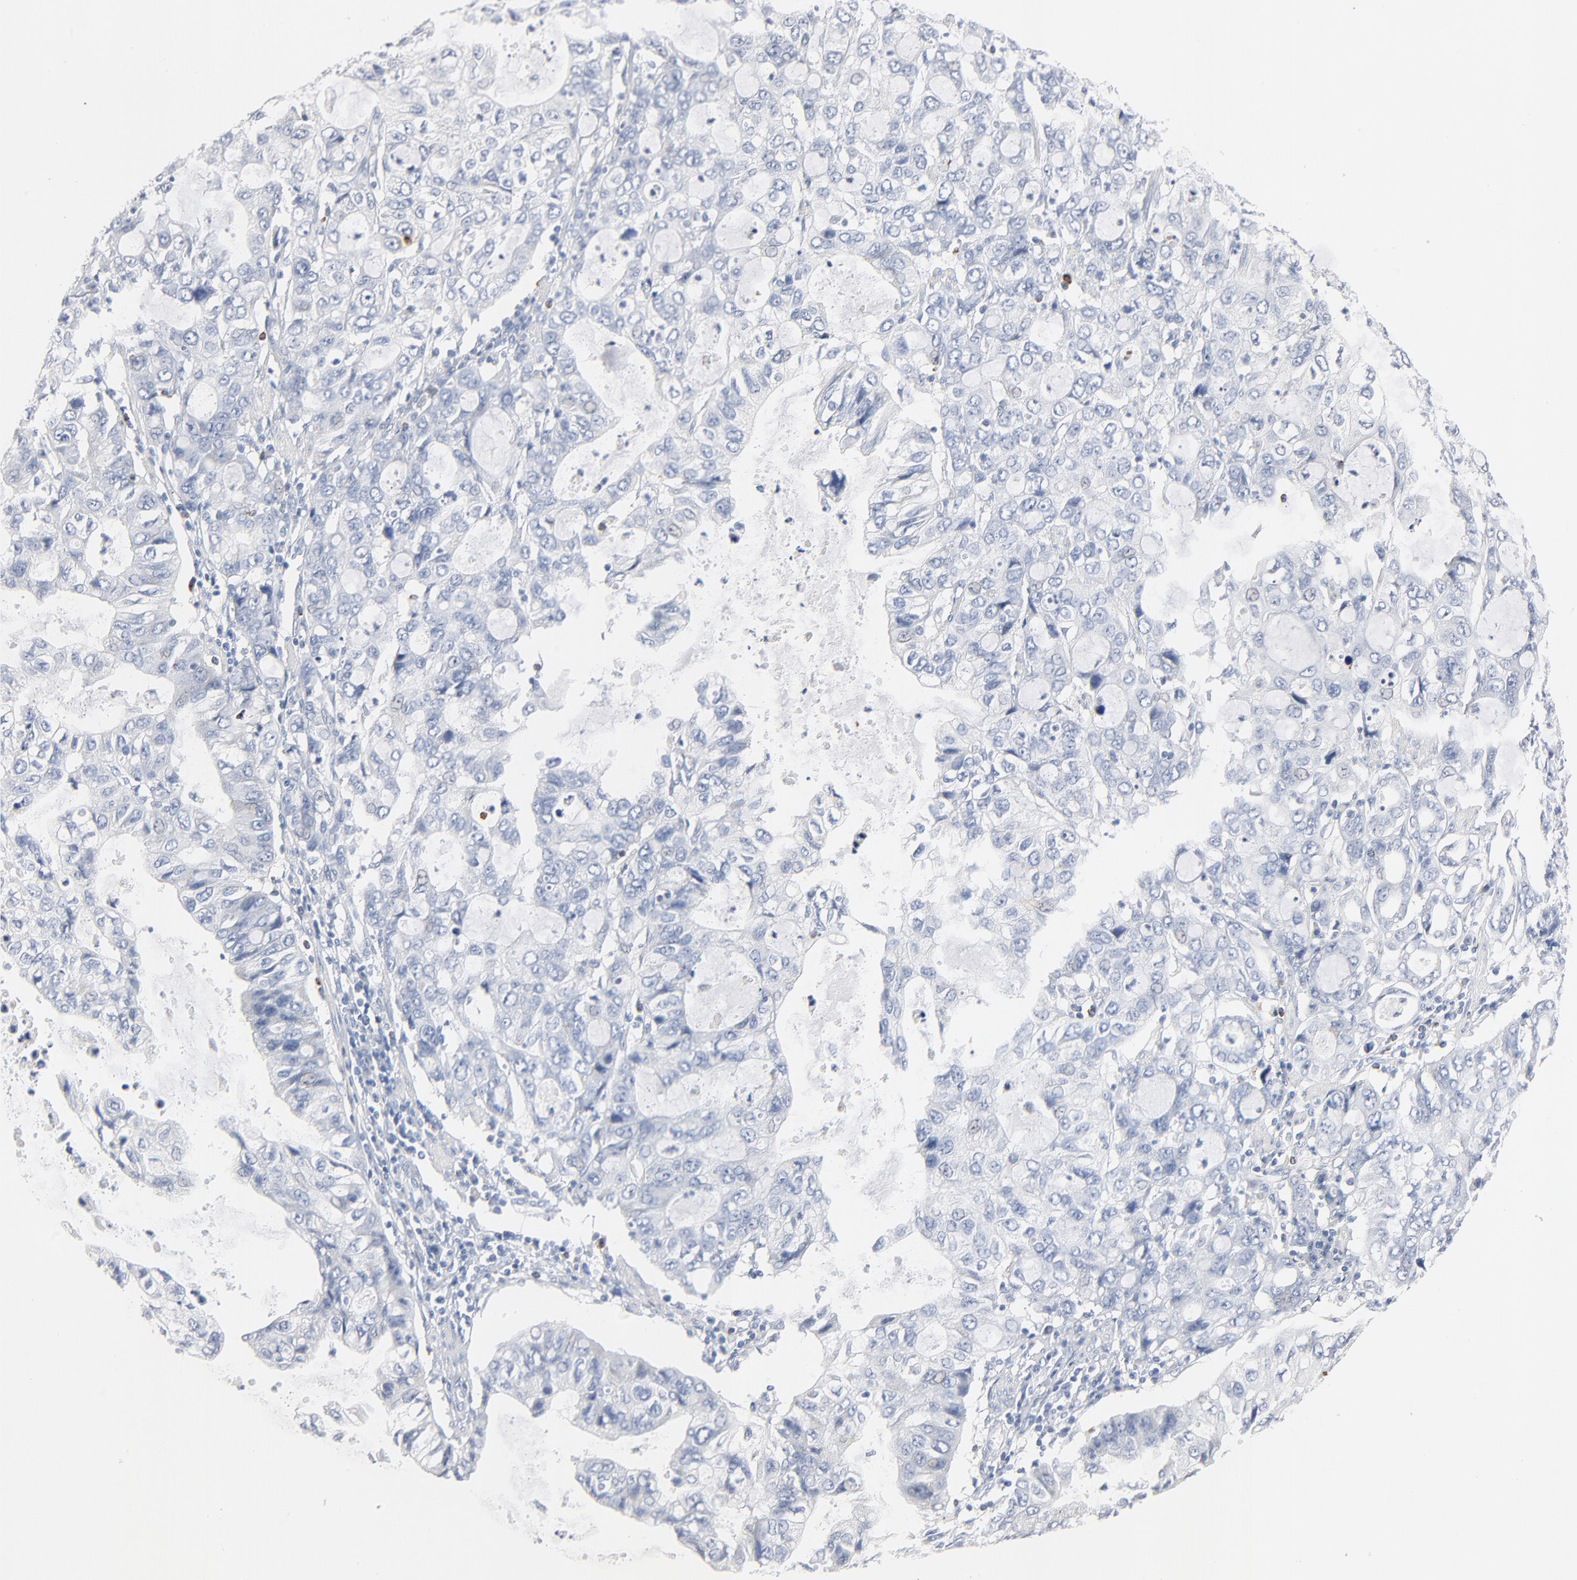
{"staining": {"intensity": "negative", "quantity": "none", "location": "none"}, "tissue": "stomach cancer", "cell_type": "Tumor cells", "image_type": "cancer", "snomed": [{"axis": "morphology", "description": "Adenocarcinoma, NOS"}, {"axis": "topography", "description": "Stomach, upper"}], "caption": "Stomach cancer (adenocarcinoma) was stained to show a protein in brown. There is no significant positivity in tumor cells. (Immunohistochemistry (ihc), brightfield microscopy, high magnification).", "gene": "GZMB", "patient": {"sex": "female", "age": 52}}